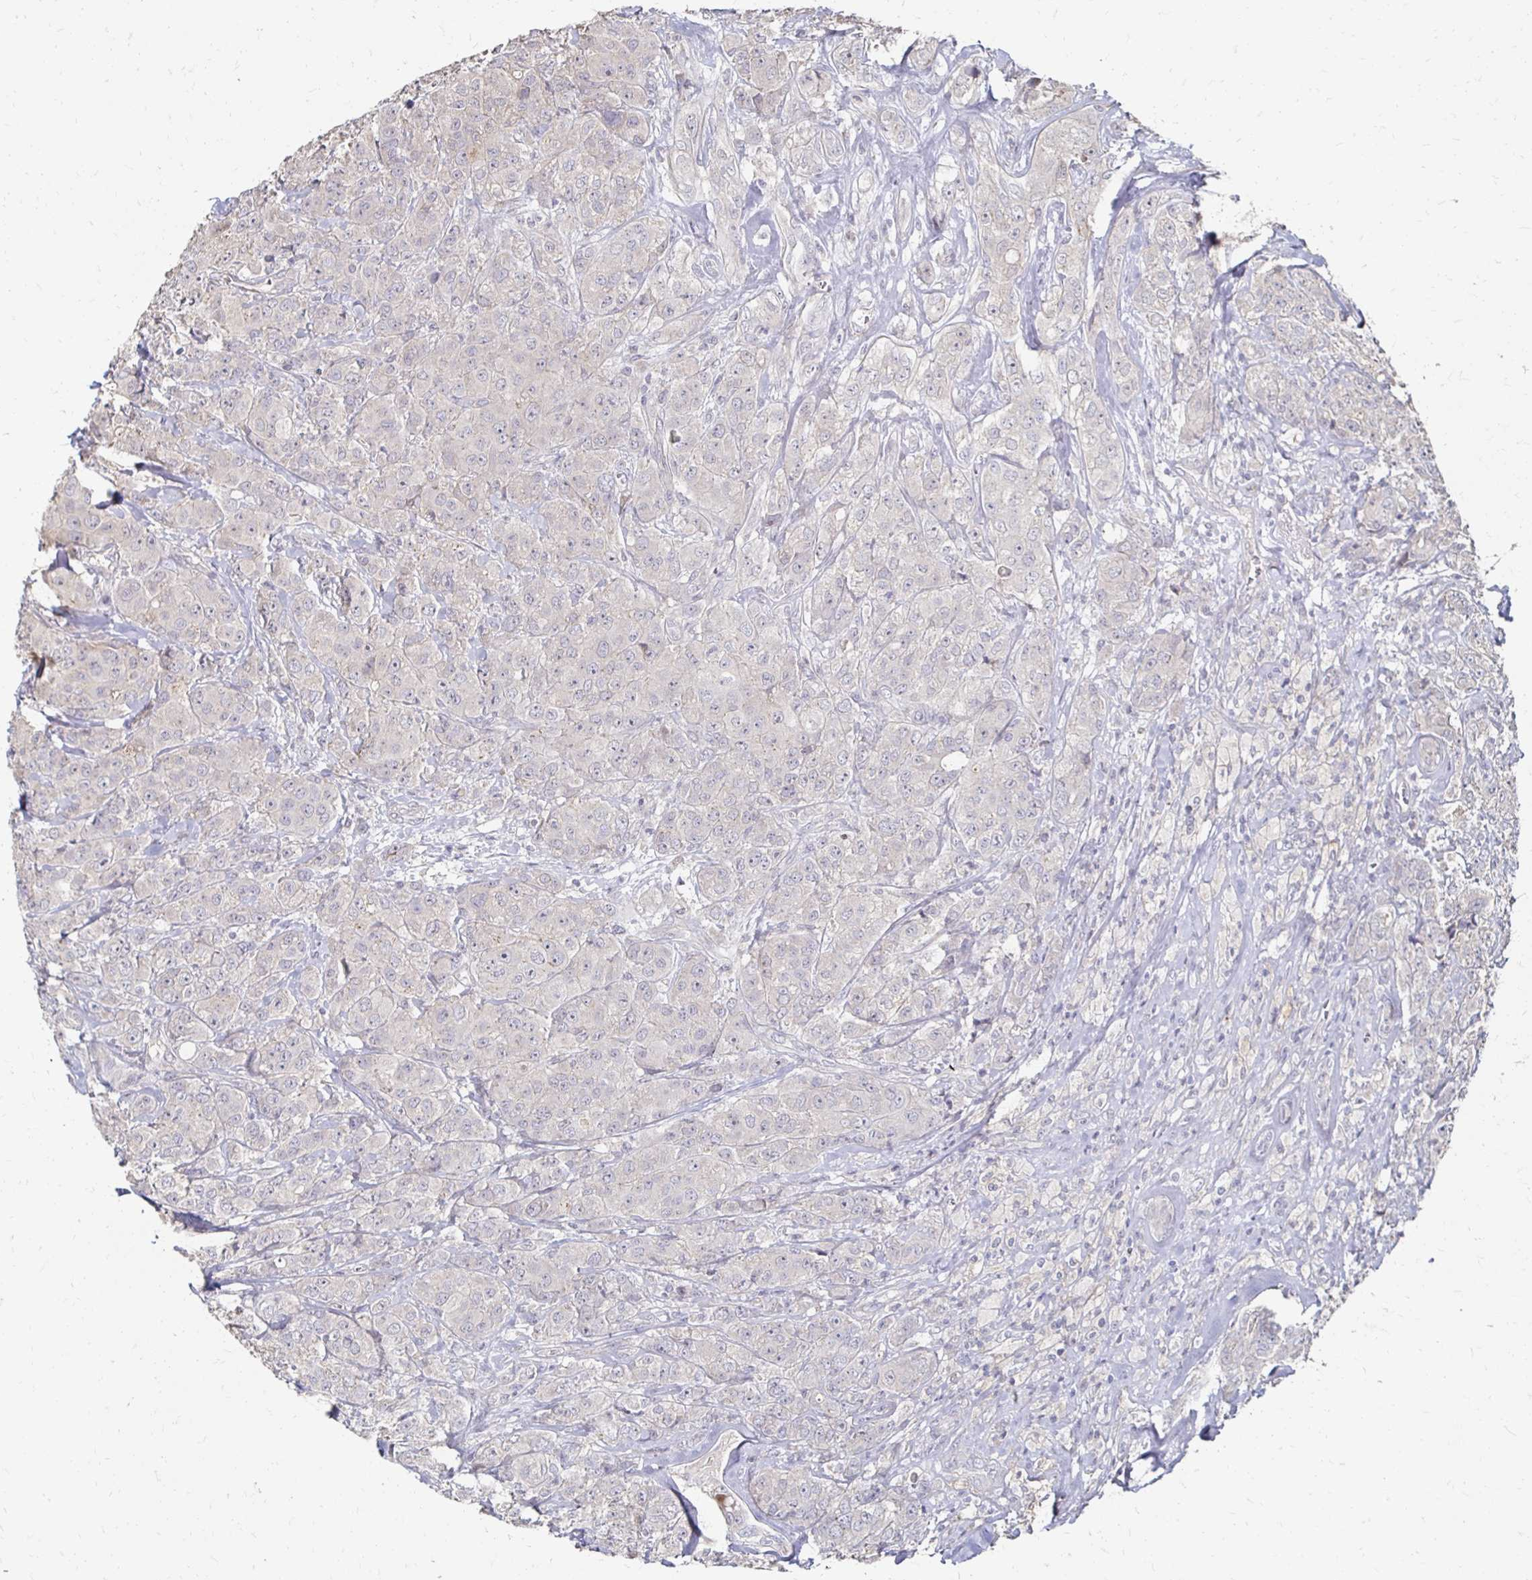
{"staining": {"intensity": "negative", "quantity": "none", "location": "none"}, "tissue": "breast cancer", "cell_type": "Tumor cells", "image_type": "cancer", "snomed": [{"axis": "morphology", "description": "Normal tissue, NOS"}, {"axis": "morphology", "description": "Duct carcinoma"}, {"axis": "topography", "description": "Breast"}], "caption": "The image shows no staining of tumor cells in breast cancer.", "gene": "ZNF727", "patient": {"sex": "female", "age": 43}}